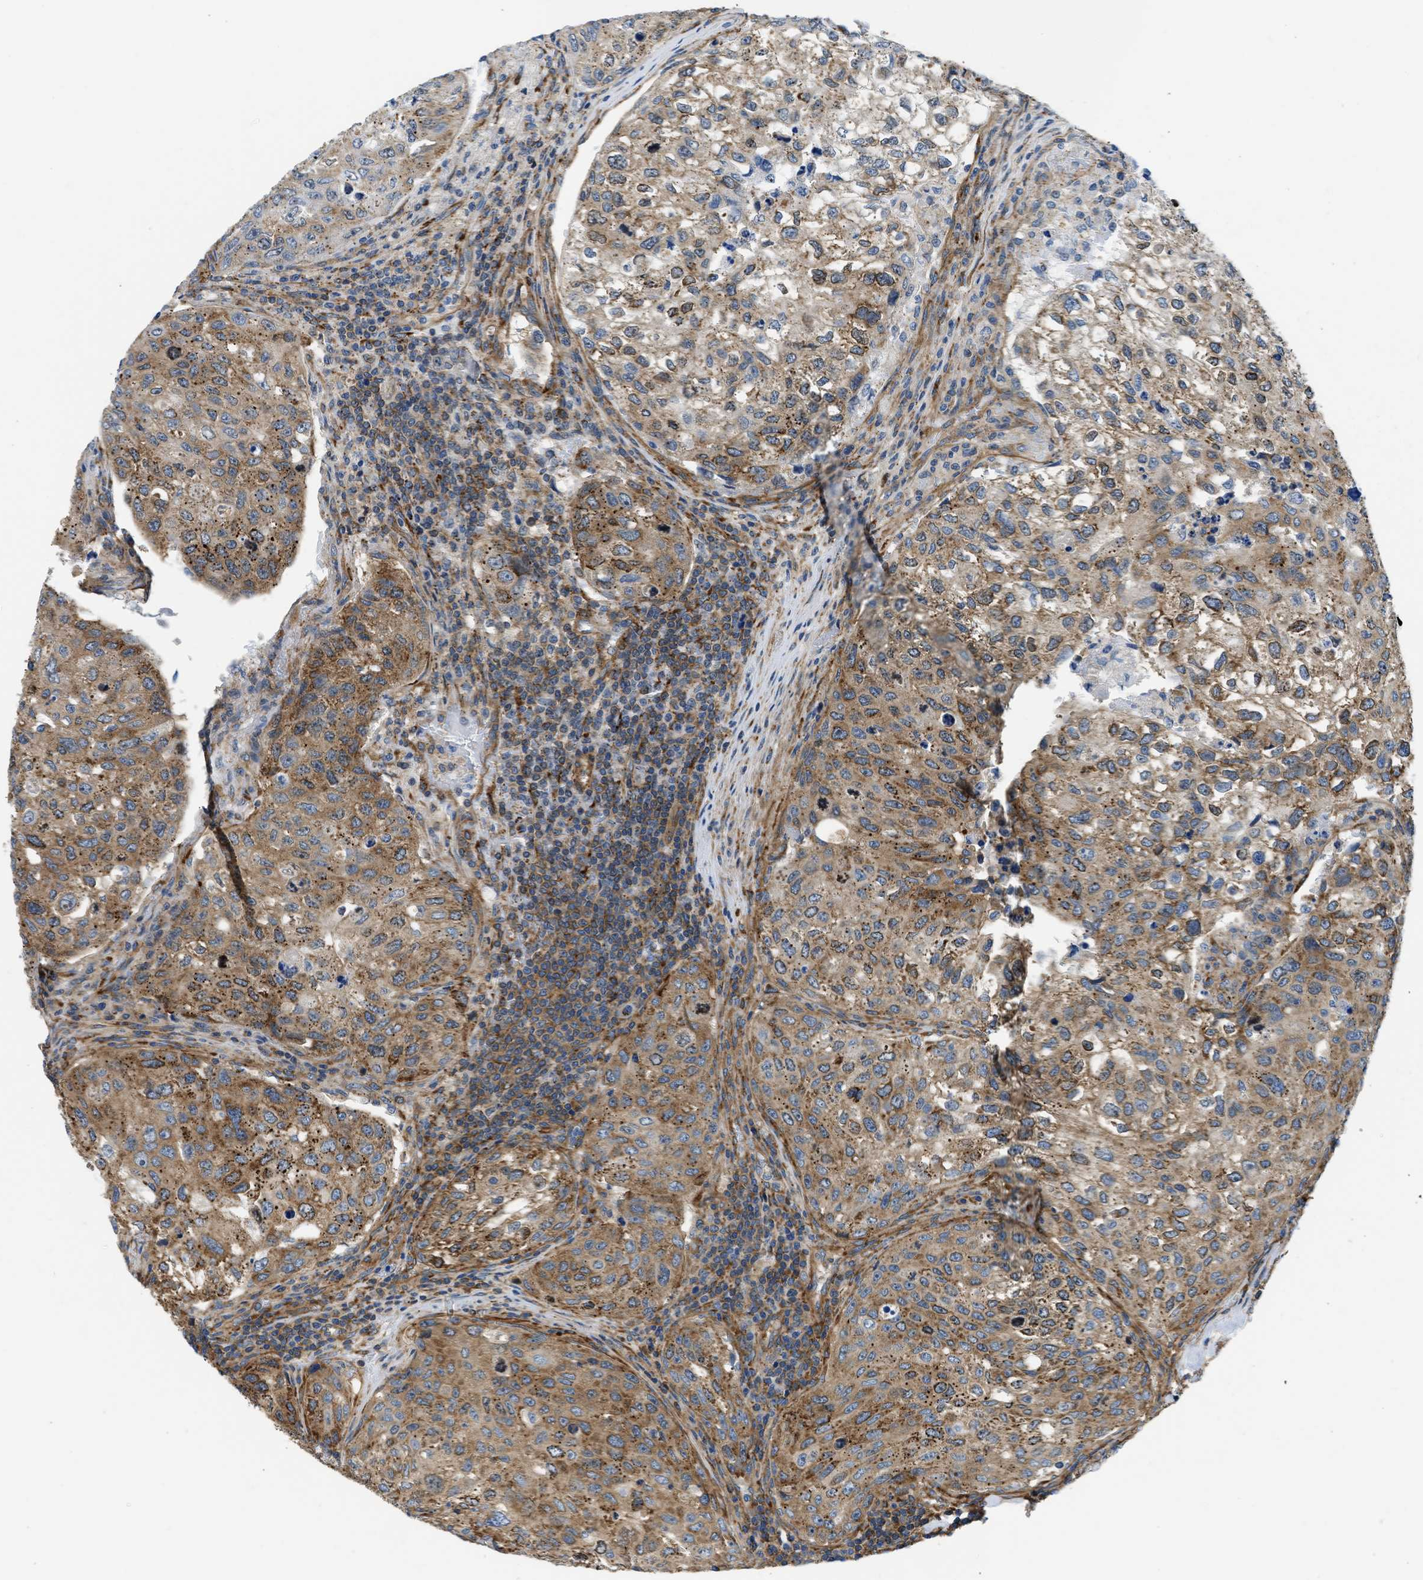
{"staining": {"intensity": "moderate", "quantity": "25%-75%", "location": "cytoplasmic/membranous"}, "tissue": "urothelial cancer", "cell_type": "Tumor cells", "image_type": "cancer", "snomed": [{"axis": "morphology", "description": "Urothelial carcinoma, High grade"}, {"axis": "topography", "description": "Lymph node"}, {"axis": "topography", "description": "Urinary bladder"}], "caption": "A brown stain shows moderate cytoplasmic/membranous staining of a protein in human urothelial cancer tumor cells. Immunohistochemistry (ihc) stains the protein of interest in brown and the nuclei are stained blue.", "gene": "SEPTIN2", "patient": {"sex": "male", "age": 51}}